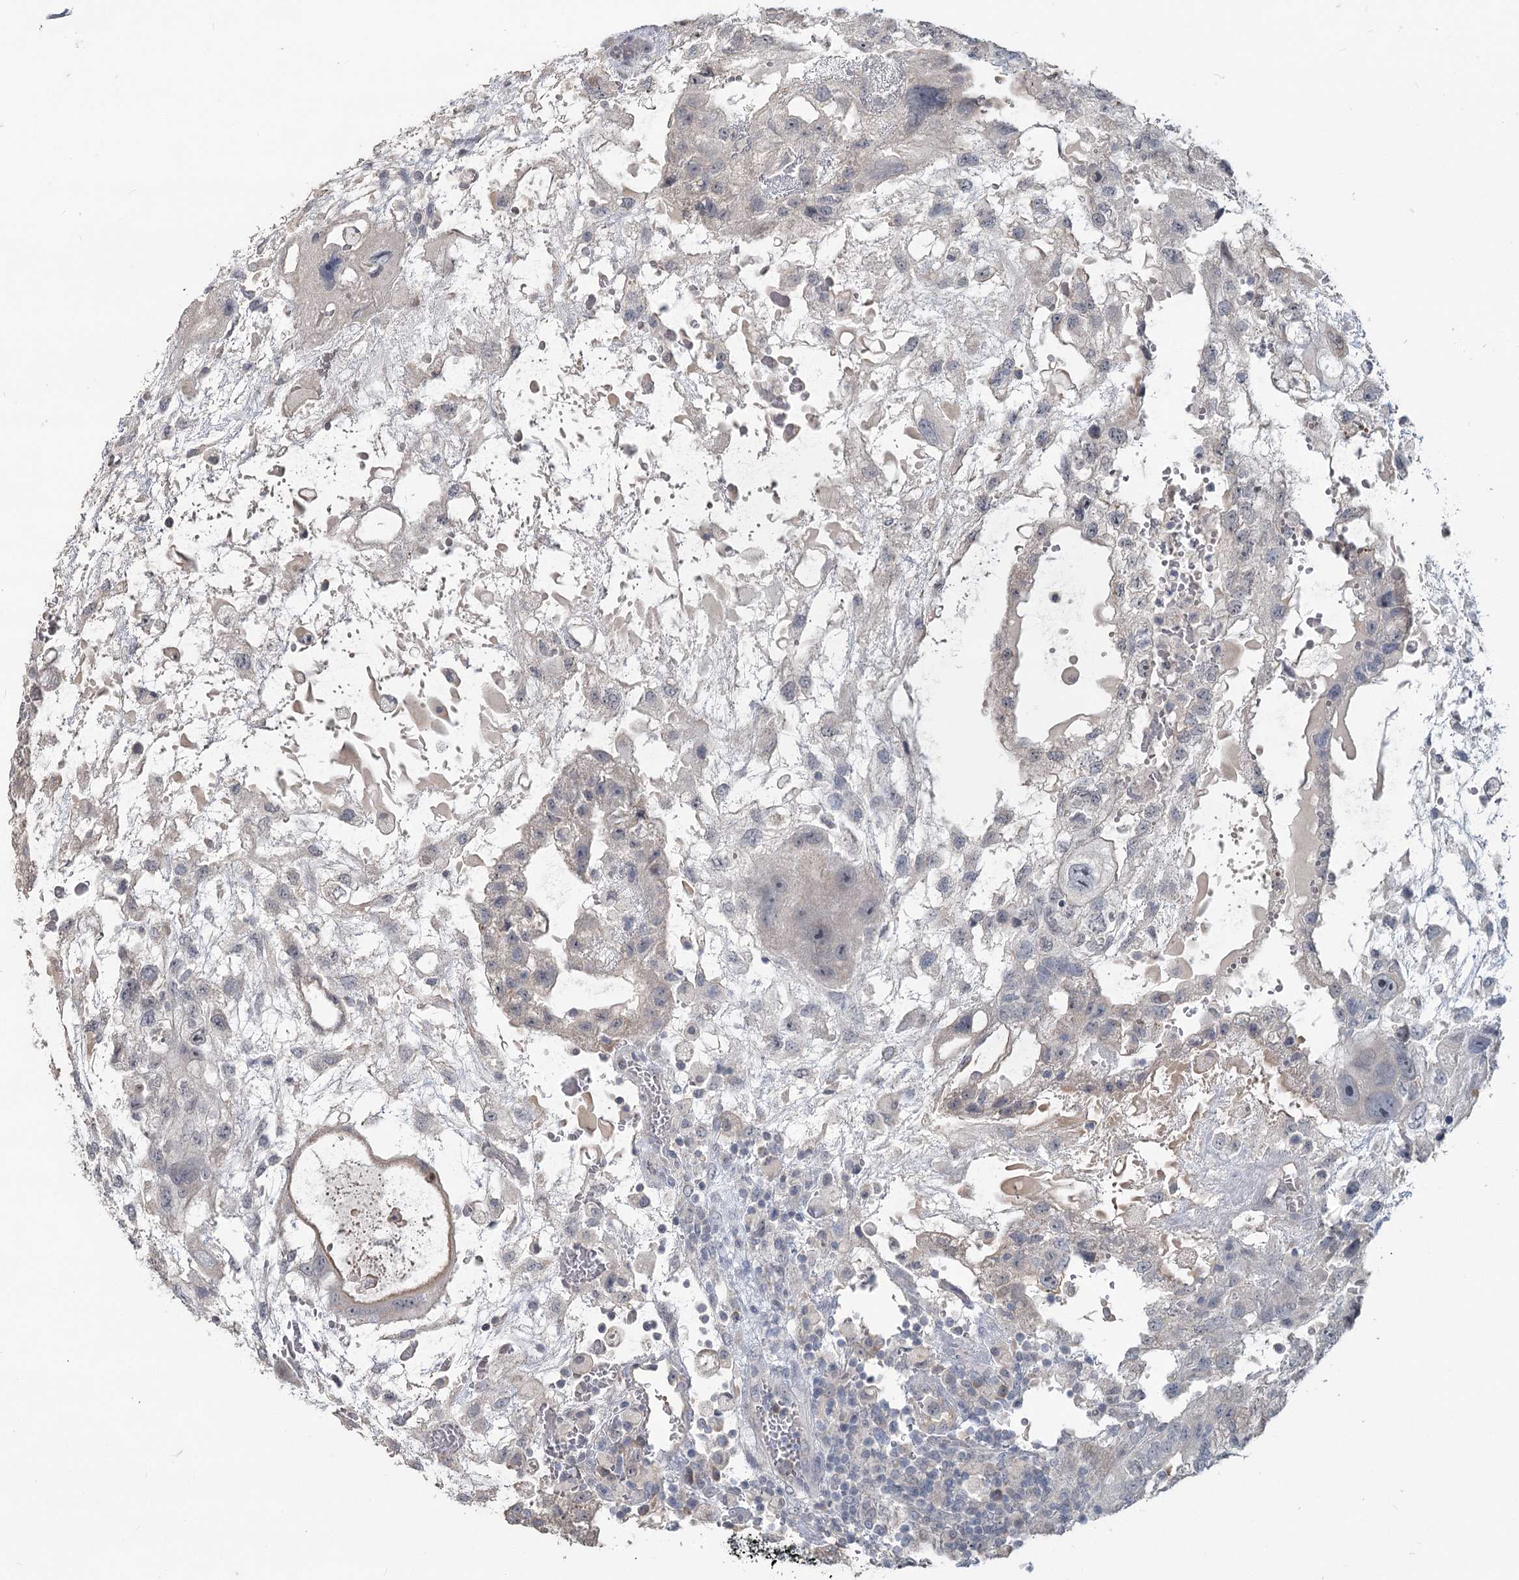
{"staining": {"intensity": "weak", "quantity": "<25%", "location": "cytoplasmic/membranous"}, "tissue": "testis cancer", "cell_type": "Tumor cells", "image_type": "cancer", "snomed": [{"axis": "morphology", "description": "Carcinoma, Embryonal, NOS"}, {"axis": "topography", "description": "Testis"}], "caption": "An immunohistochemistry histopathology image of testis cancer is shown. There is no staining in tumor cells of testis cancer.", "gene": "SLC9A3", "patient": {"sex": "male", "age": 36}}